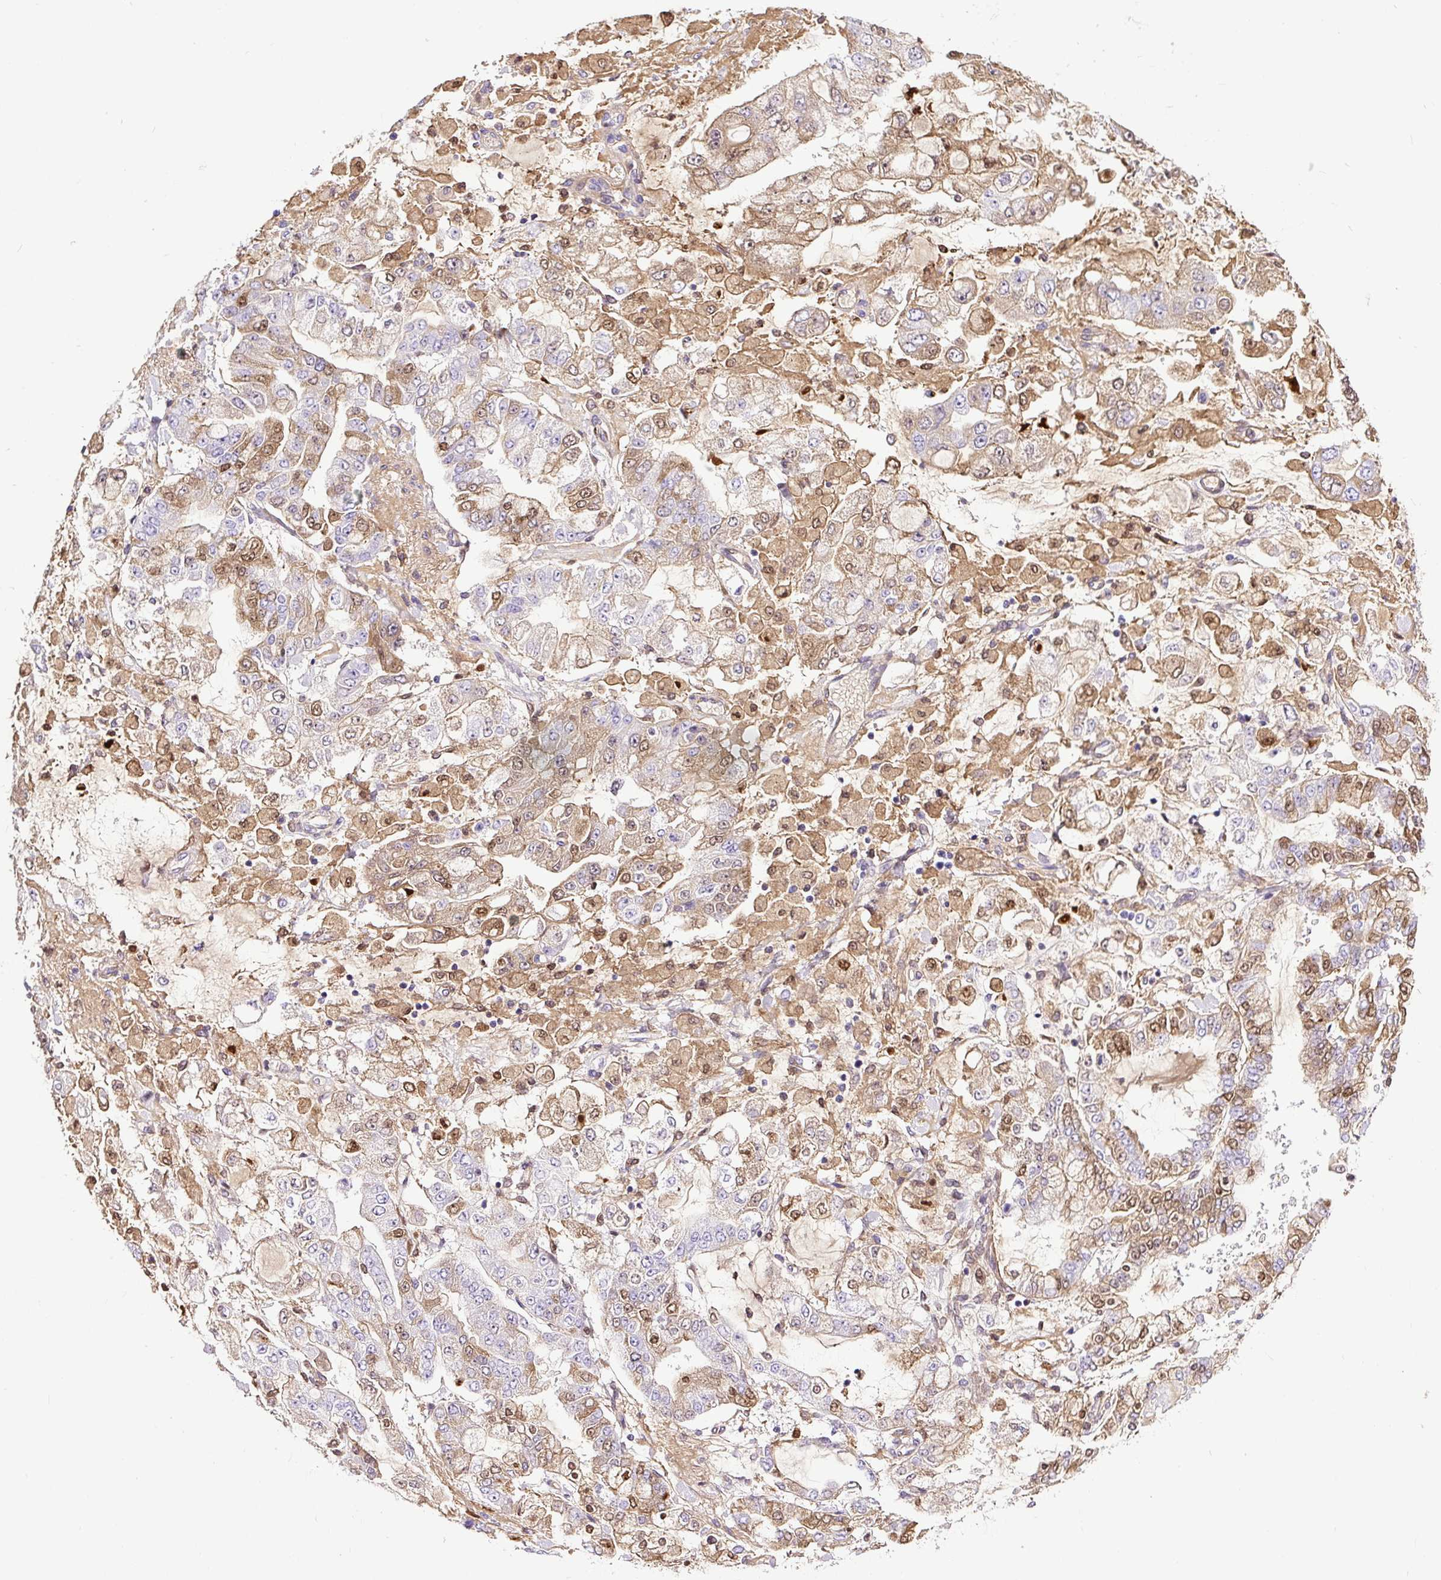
{"staining": {"intensity": "moderate", "quantity": "25%-75%", "location": "cytoplasmic/membranous,nuclear"}, "tissue": "stomach cancer", "cell_type": "Tumor cells", "image_type": "cancer", "snomed": [{"axis": "morphology", "description": "Normal tissue, NOS"}, {"axis": "morphology", "description": "Adenocarcinoma, NOS"}, {"axis": "topography", "description": "Stomach, upper"}, {"axis": "topography", "description": "Stomach"}], "caption": "Human adenocarcinoma (stomach) stained for a protein (brown) displays moderate cytoplasmic/membranous and nuclear positive staining in about 25%-75% of tumor cells.", "gene": "CLEC3B", "patient": {"sex": "male", "age": 76}}